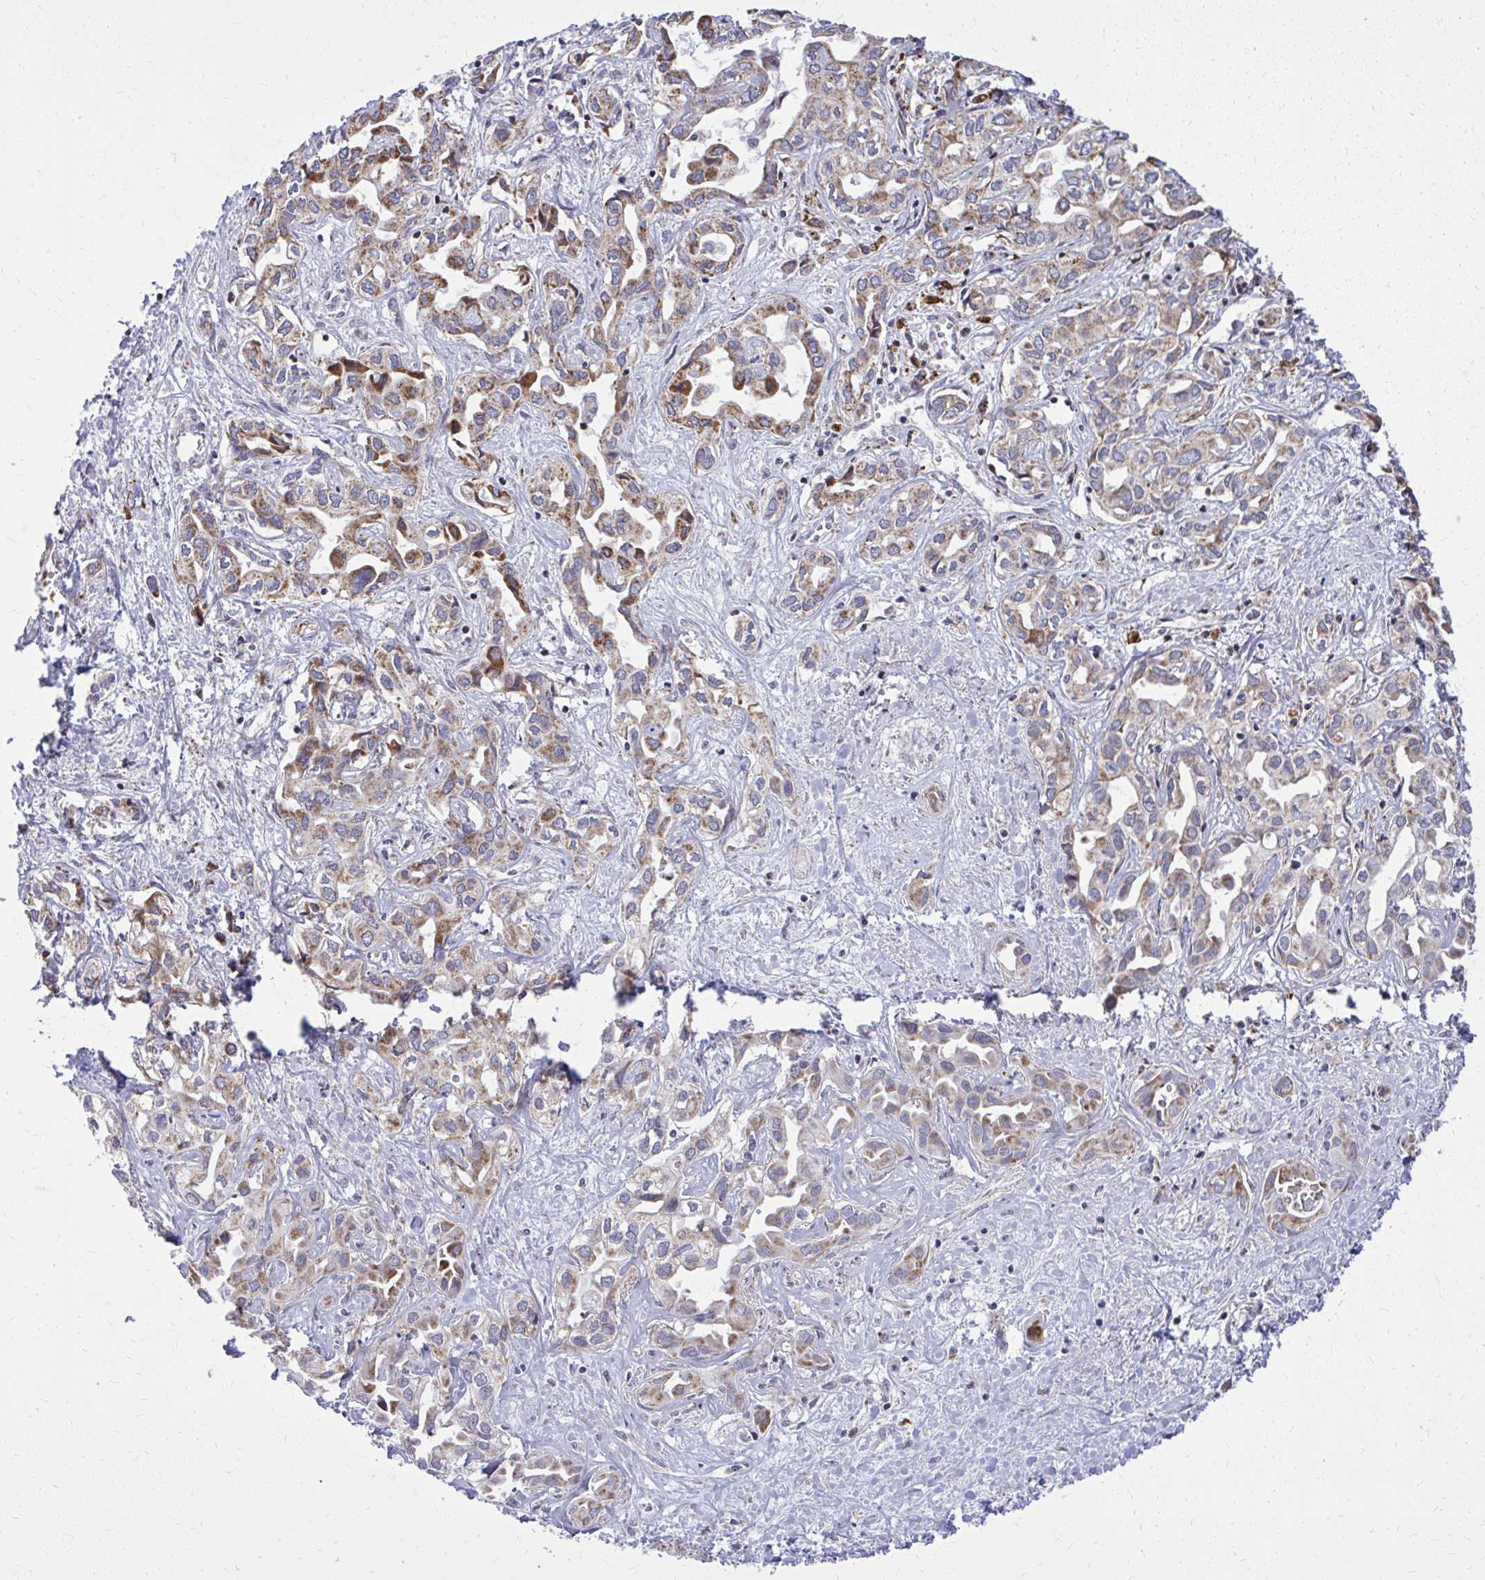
{"staining": {"intensity": "moderate", "quantity": "25%-75%", "location": "cytoplasmic/membranous"}, "tissue": "liver cancer", "cell_type": "Tumor cells", "image_type": "cancer", "snomed": [{"axis": "morphology", "description": "Cholangiocarcinoma"}, {"axis": "topography", "description": "Liver"}], "caption": "Tumor cells demonstrate moderate cytoplasmic/membranous staining in approximately 25%-75% of cells in liver cholangiocarcinoma. (IHC, brightfield microscopy, high magnification).", "gene": "ZNF362", "patient": {"sex": "female", "age": 64}}